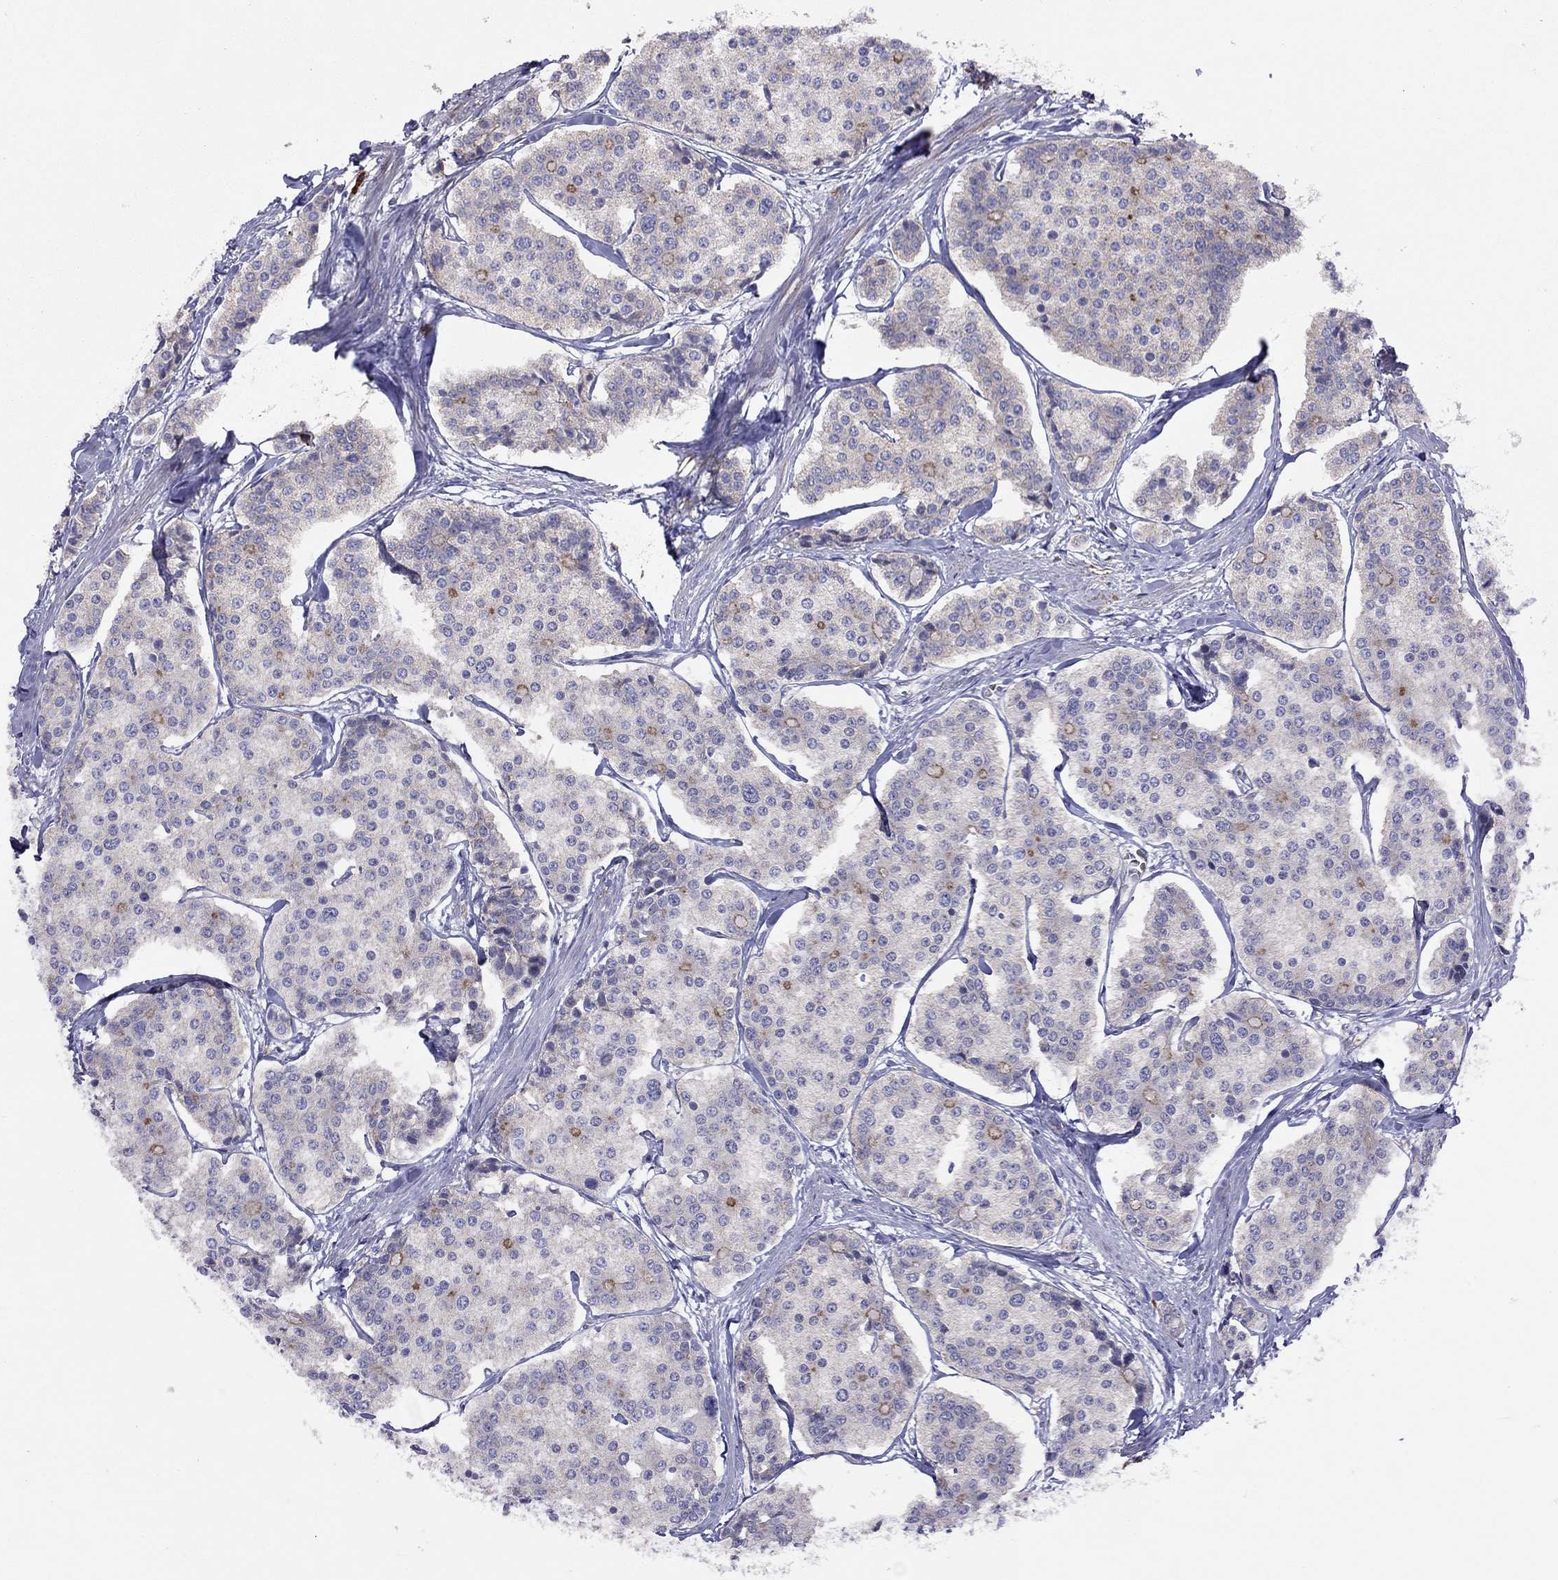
{"staining": {"intensity": "moderate", "quantity": "<25%", "location": "cytoplasmic/membranous"}, "tissue": "carcinoid", "cell_type": "Tumor cells", "image_type": "cancer", "snomed": [{"axis": "morphology", "description": "Carcinoid, malignant, NOS"}, {"axis": "topography", "description": "Small intestine"}], "caption": "Human malignant carcinoid stained with a protein marker shows moderate staining in tumor cells.", "gene": "SYTL2", "patient": {"sex": "female", "age": 65}}